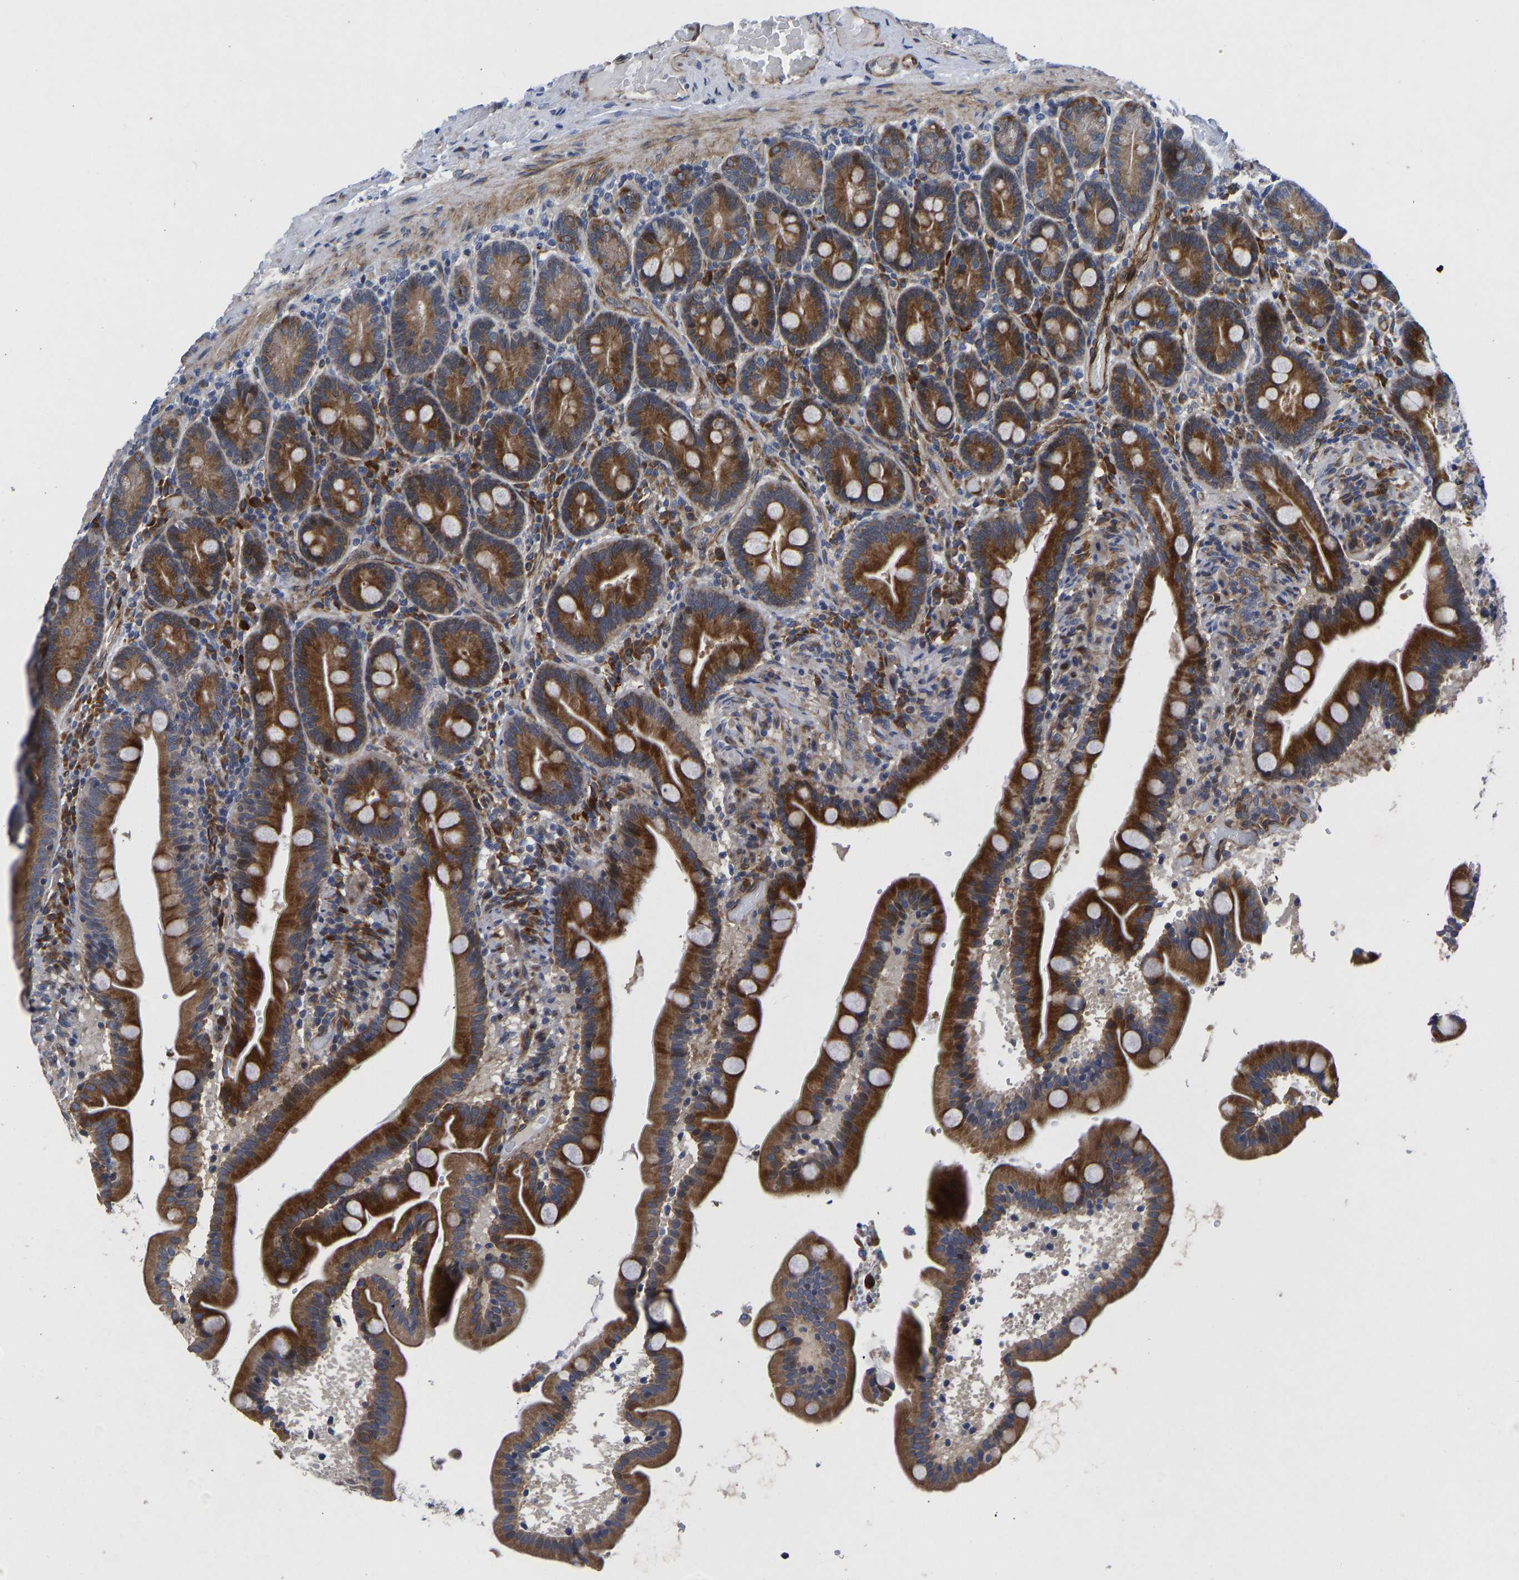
{"staining": {"intensity": "strong", "quantity": ">75%", "location": "cytoplasmic/membranous"}, "tissue": "duodenum", "cell_type": "Glandular cells", "image_type": "normal", "snomed": [{"axis": "morphology", "description": "Normal tissue, NOS"}, {"axis": "topography", "description": "Duodenum"}], "caption": "Duodenum stained with immunohistochemistry demonstrates strong cytoplasmic/membranous positivity in about >75% of glandular cells. (Brightfield microscopy of DAB IHC at high magnification).", "gene": "TMEM38B", "patient": {"sex": "male", "age": 54}}